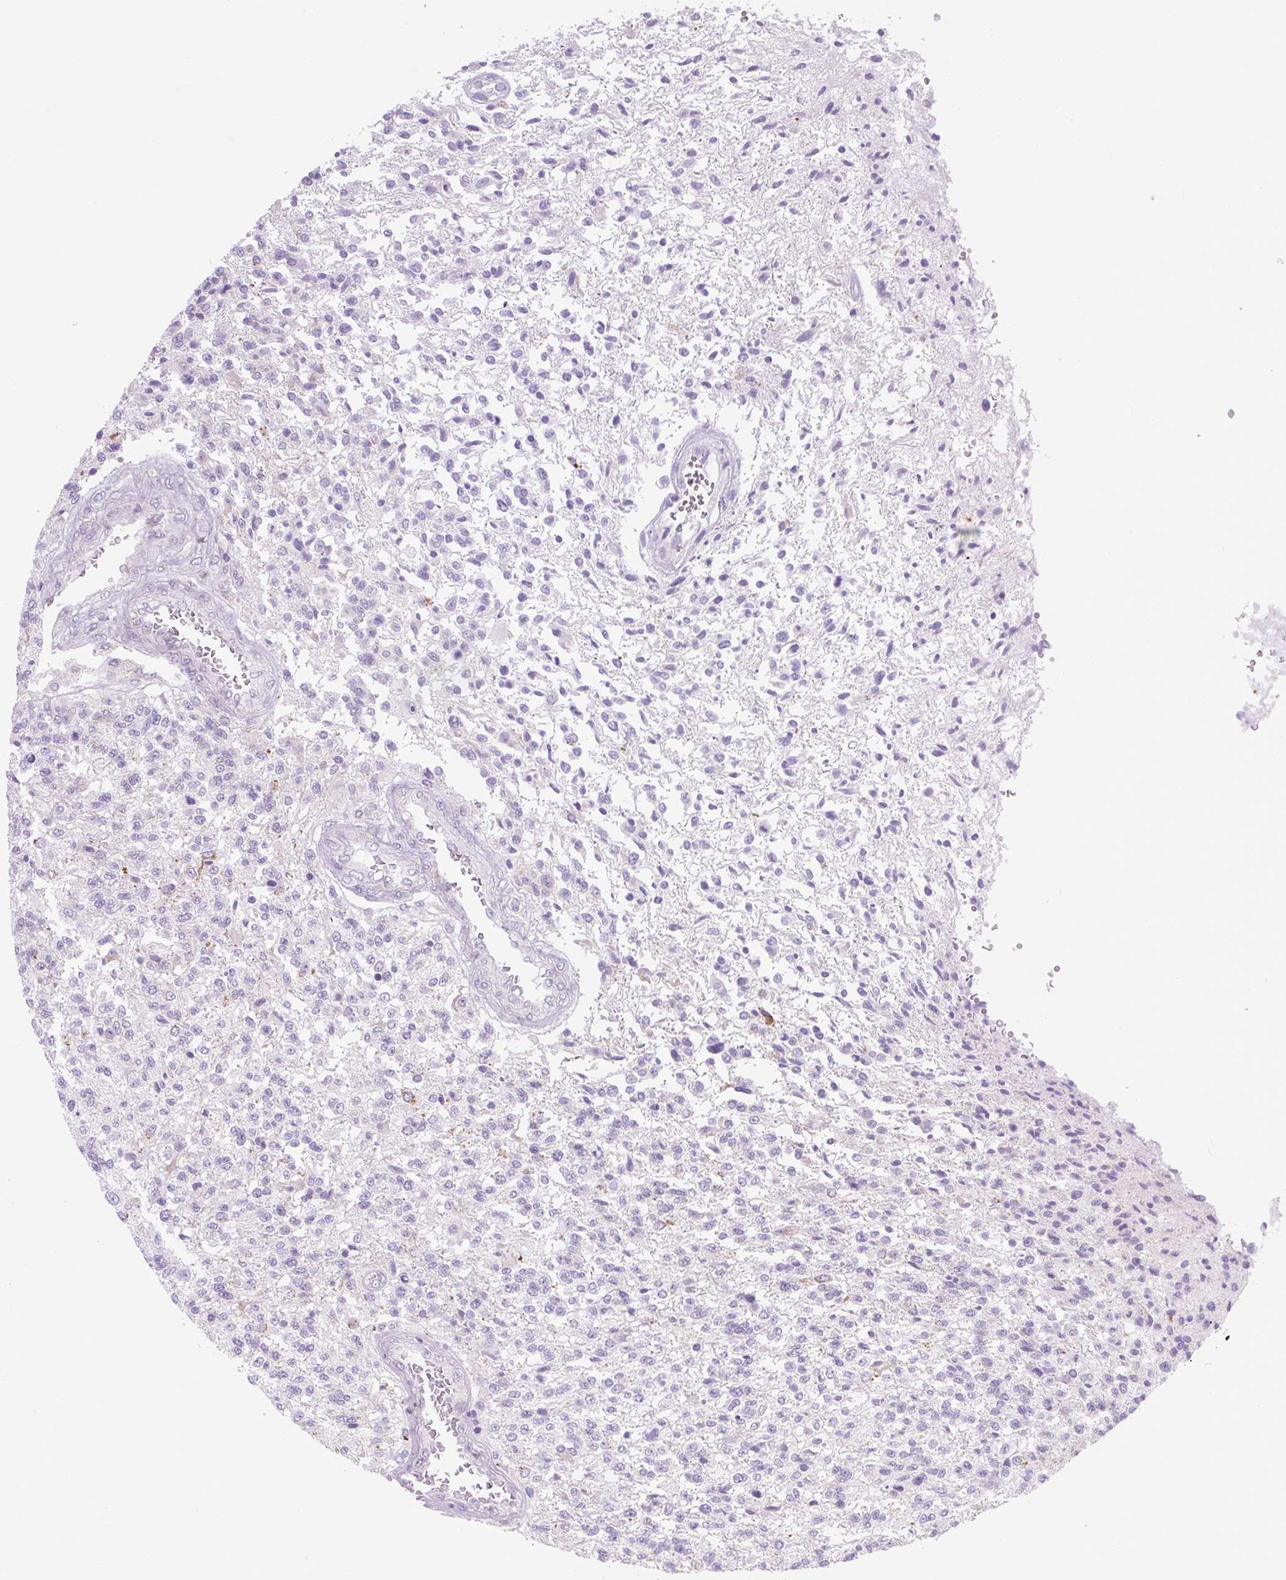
{"staining": {"intensity": "negative", "quantity": "none", "location": "none"}, "tissue": "glioma", "cell_type": "Tumor cells", "image_type": "cancer", "snomed": [{"axis": "morphology", "description": "Glioma, malignant, High grade"}, {"axis": "topography", "description": "Brain"}], "caption": "Protein analysis of malignant high-grade glioma reveals no significant expression in tumor cells.", "gene": "RNASE10", "patient": {"sex": "male", "age": 56}}